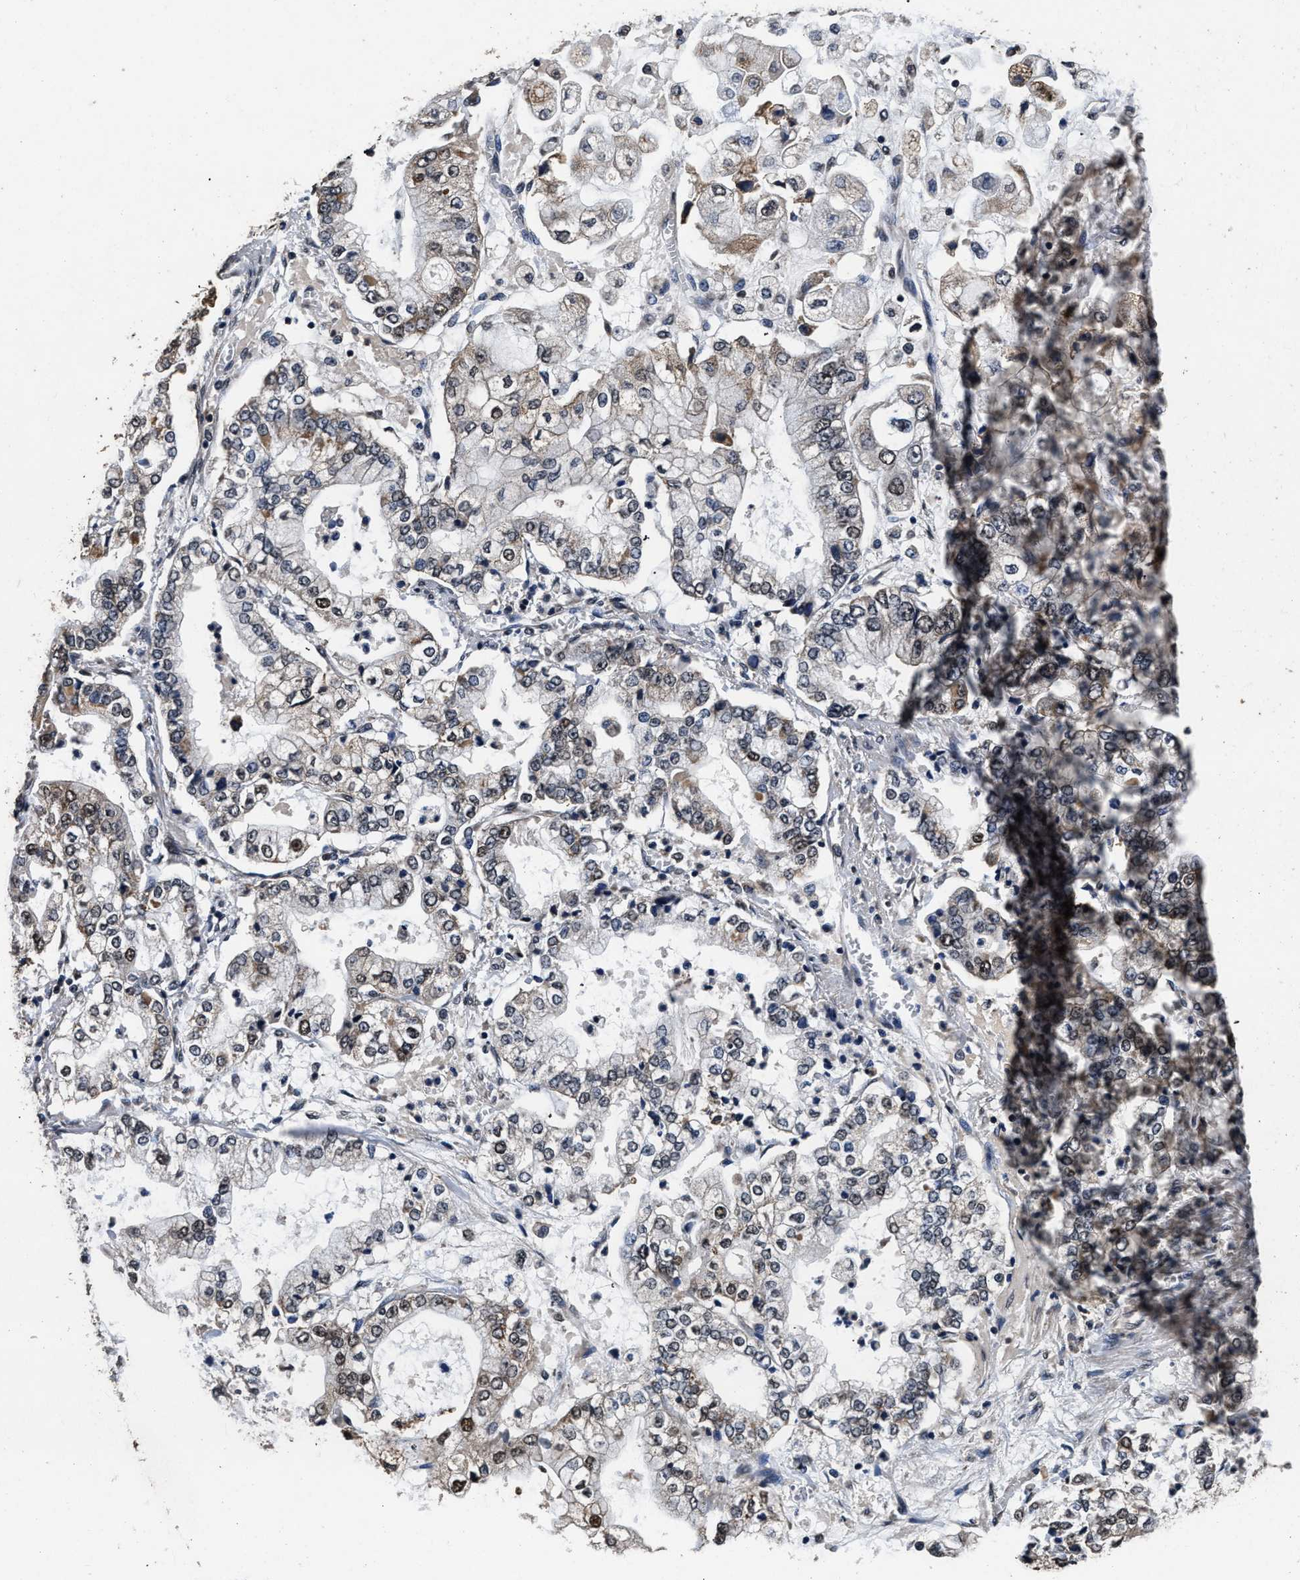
{"staining": {"intensity": "moderate", "quantity": "<25%", "location": "cytoplasmic/membranous,nuclear"}, "tissue": "stomach cancer", "cell_type": "Tumor cells", "image_type": "cancer", "snomed": [{"axis": "morphology", "description": "Adenocarcinoma, NOS"}, {"axis": "topography", "description": "Stomach"}], "caption": "Protein positivity by IHC exhibits moderate cytoplasmic/membranous and nuclear positivity in about <25% of tumor cells in stomach cancer (adenocarcinoma).", "gene": "CSTF1", "patient": {"sex": "male", "age": 76}}